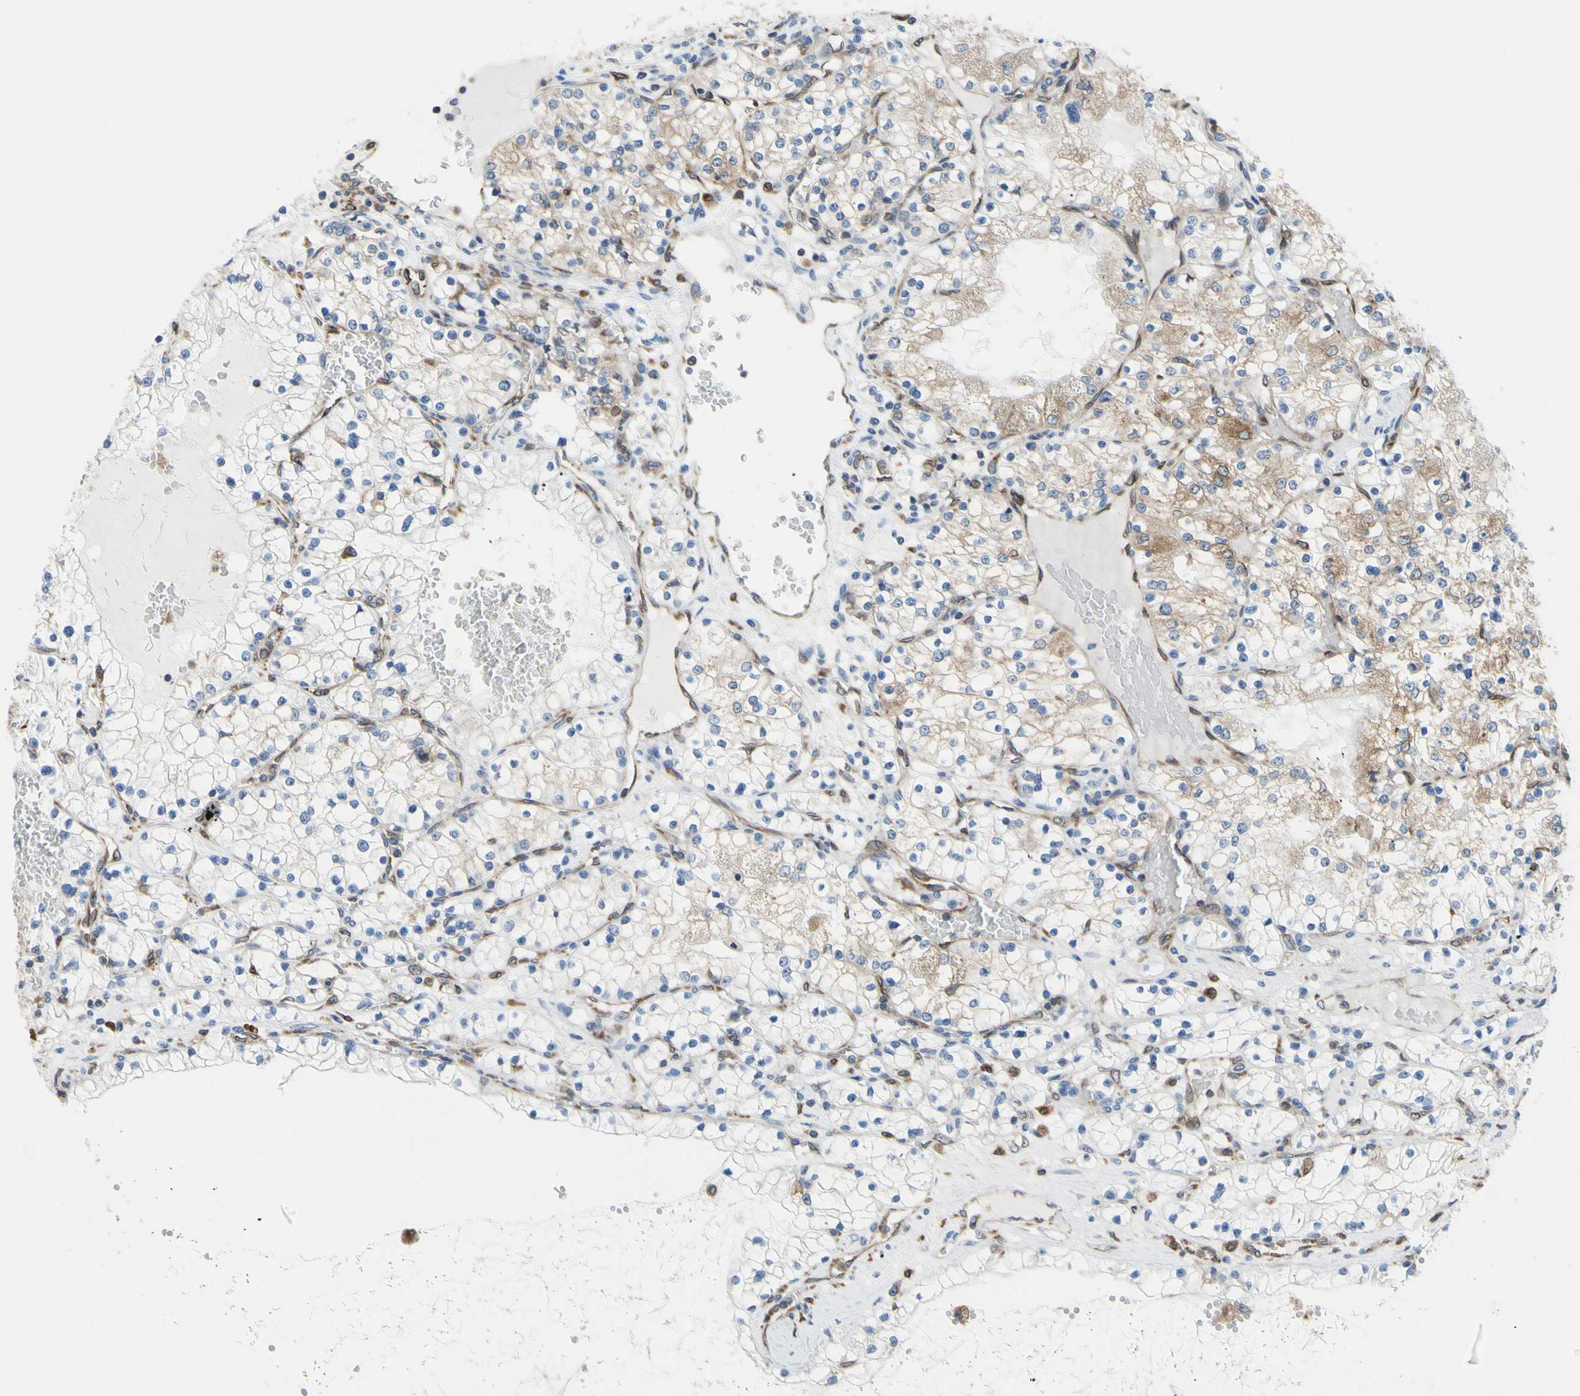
{"staining": {"intensity": "weak", "quantity": "25%-75%", "location": "cytoplasmic/membranous"}, "tissue": "renal cancer", "cell_type": "Tumor cells", "image_type": "cancer", "snomed": [{"axis": "morphology", "description": "Adenocarcinoma, NOS"}, {"axis": "topography", "description": "Kidney"}], "caption": "Approximately 25%-75% of tumor cells in renal adenocarcinoma exhibit weak cytoplasmic/membranous protein positivity as visualized by brown immunohistochemical staining.", "gene": "MGST2", "patient": {"sex": "male", "age": 68}}